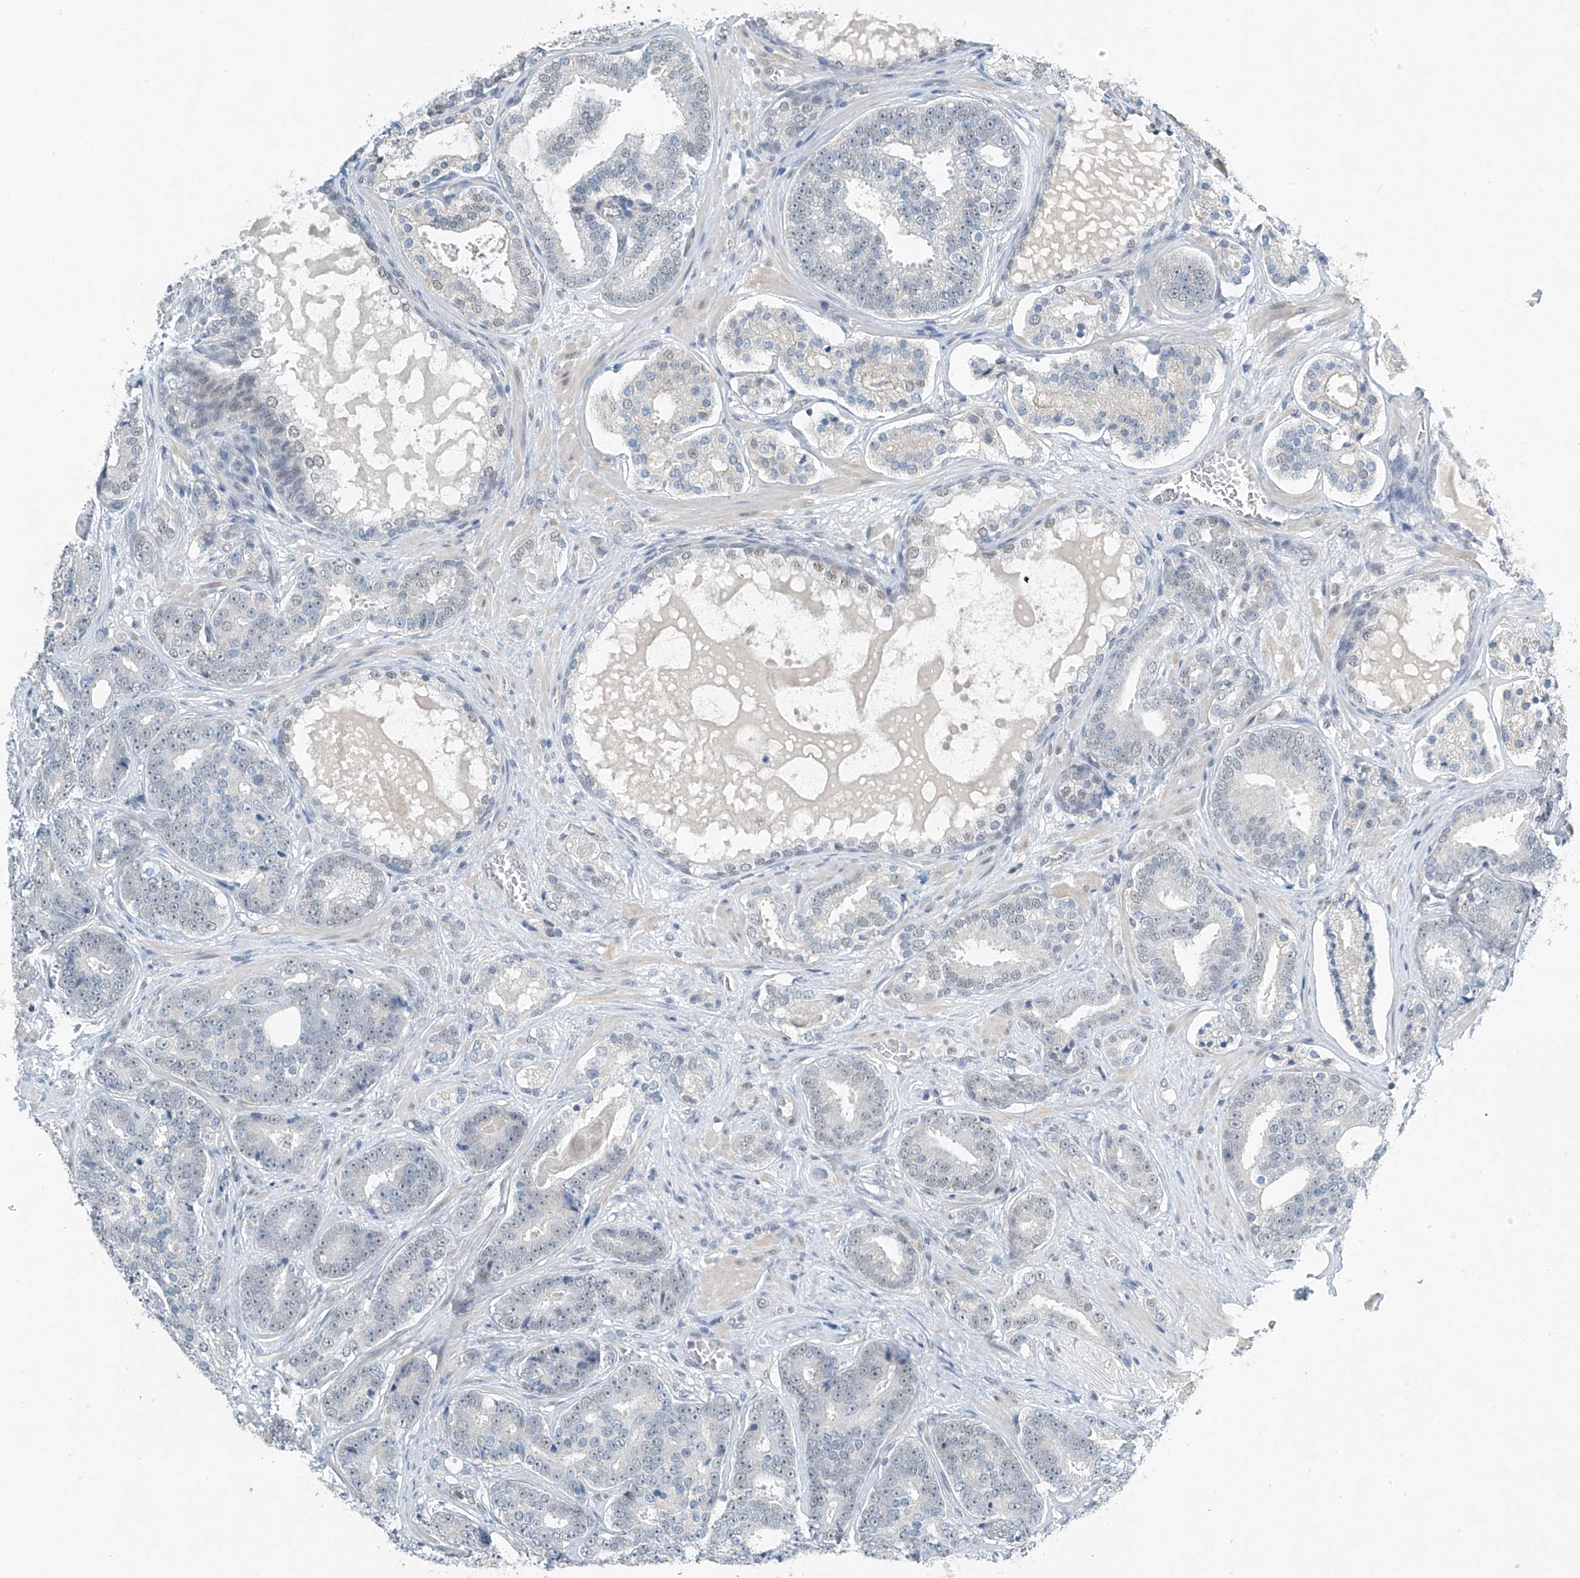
{"staining": {"intensity": "weak", "quantity": "<25%", "location": "nuclear"}, "tissue": "prostate cancer", "cell_type": "Tumor cells", "image_type": "cancer", "snomed": [{"axis": "morphology", "description": "Adenocarcinoma, High grade"}, {"axis": "topography", "description": "Prostate"}], "caption": "This is an immunohistochemistry histopathology image of prostate cancer (adenocarcinoma (high-grade)). There is no positivity in tumor cells.", "gene": "TAF8", "patient": {"sex": "male", "age": 60}}